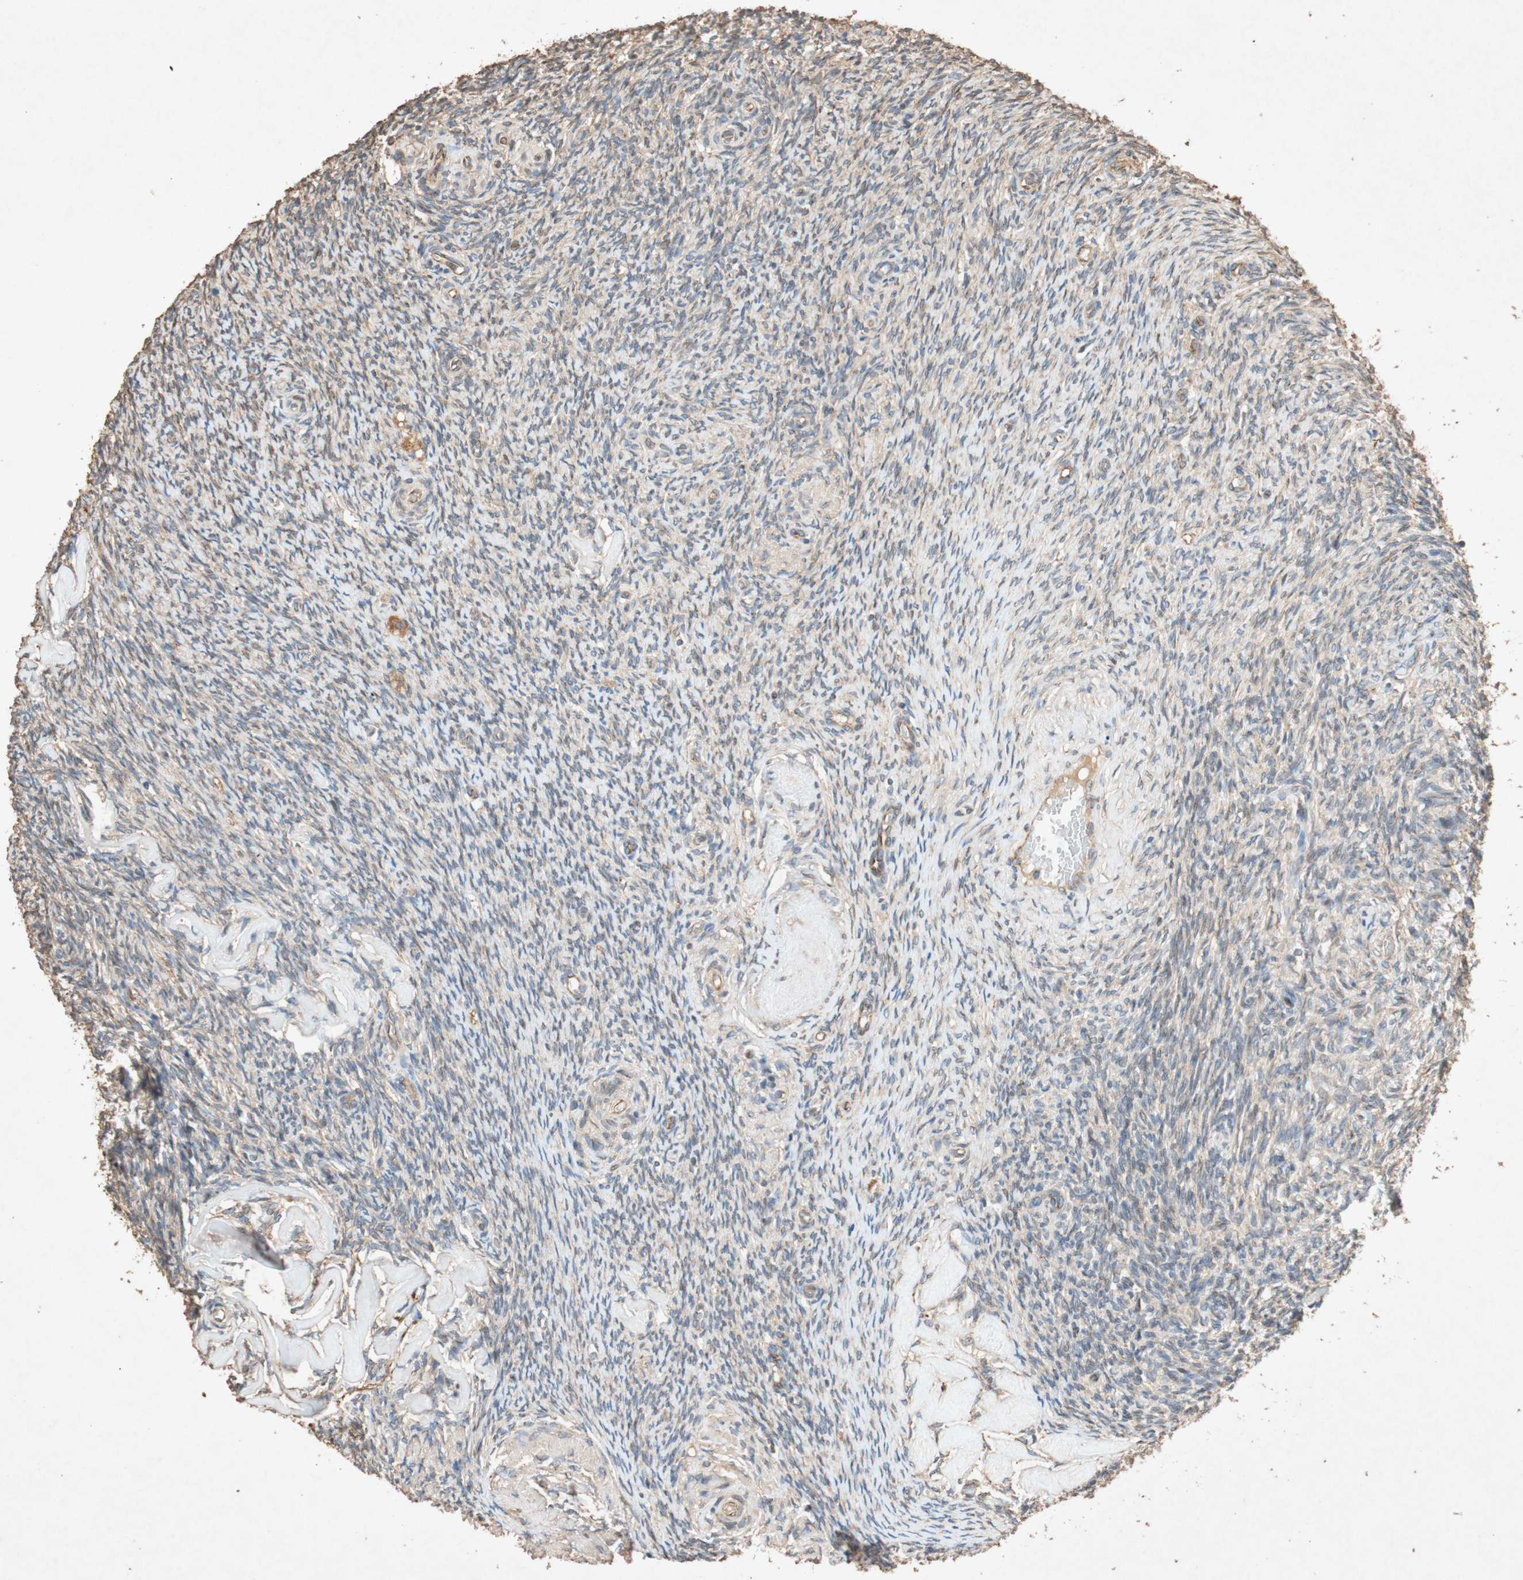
{"staining": {"intensity": "weak", "quantity": "25%-75%", "location": "cytoplasmic/membranous"}, "tissue": "ovary", "cell_type": "Ovarian stroma cells", "image_type": "normal", "snomed": [{"axis": "morphology", "description": "Normal tissue, NOS"}, {"axis": "topography", "description": "Ovary"}], "caption": "DAB immunohistochemical staining of unremarkable ovary reveals weak cytoplasmic/membranous protein positivity in approximately 25%-75% of ovarian stroma cells.", "gene": "TUBB", "patient": {"sex": "female", "age": 60}}